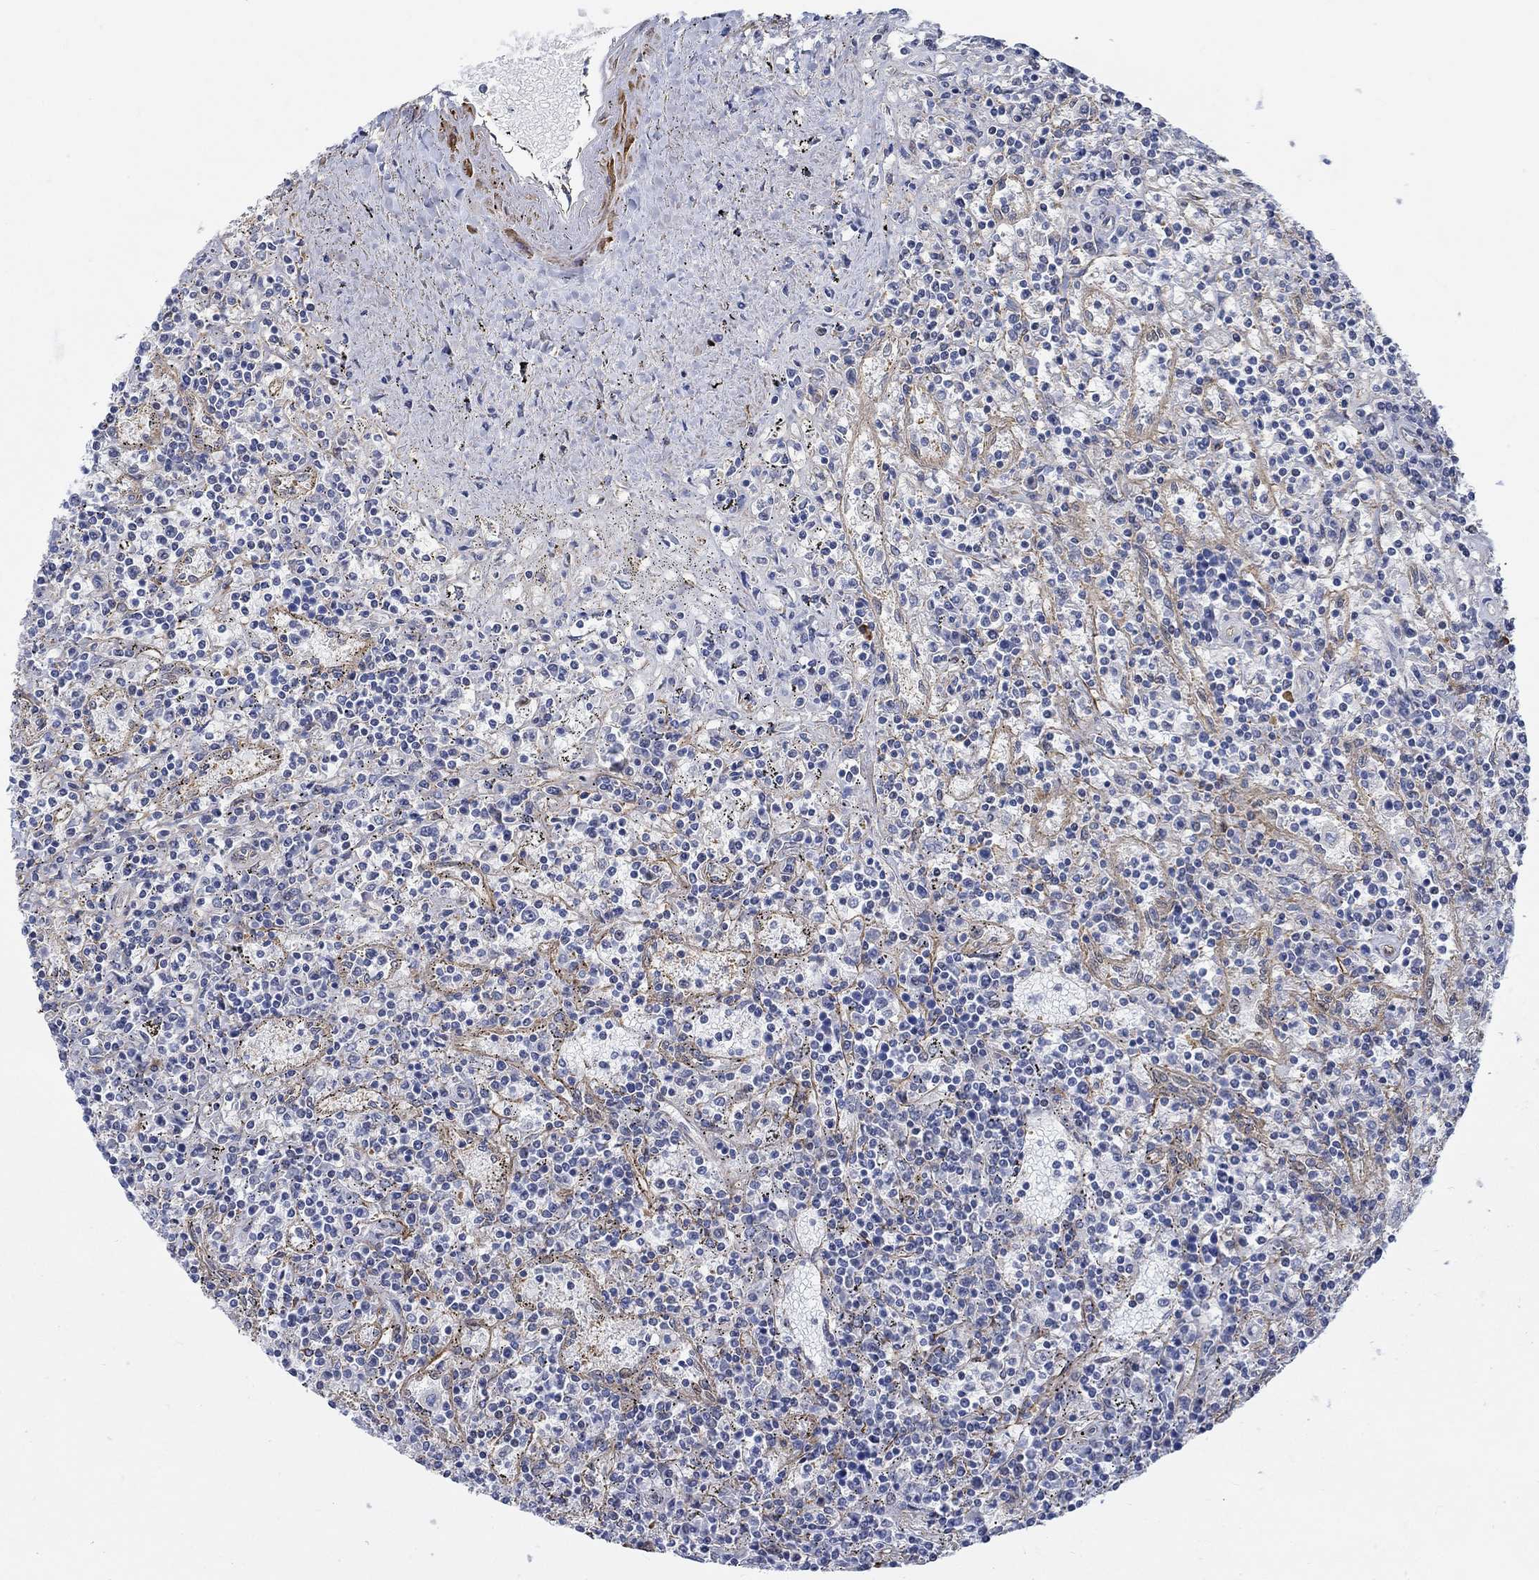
{"staining": {"intensity": "negative", "quantity": "none", "location": "none"}, "tissue": "lymphoma", "cell_type": "Tumor cells", "image_type": "cancer", "snomed": [{"axis": "morphology", "description": "Malignant lymphoma, non-Hodgkin's type, Low grade"}, {"axis": "topography", "description": "Spleen"}], "caption": "A photomicrograph of lymphoma stained for a protein reveals no brown staining in tumor cells.", "gene": "KCNH8", "patient": {"sex": "male", "age": 62}}